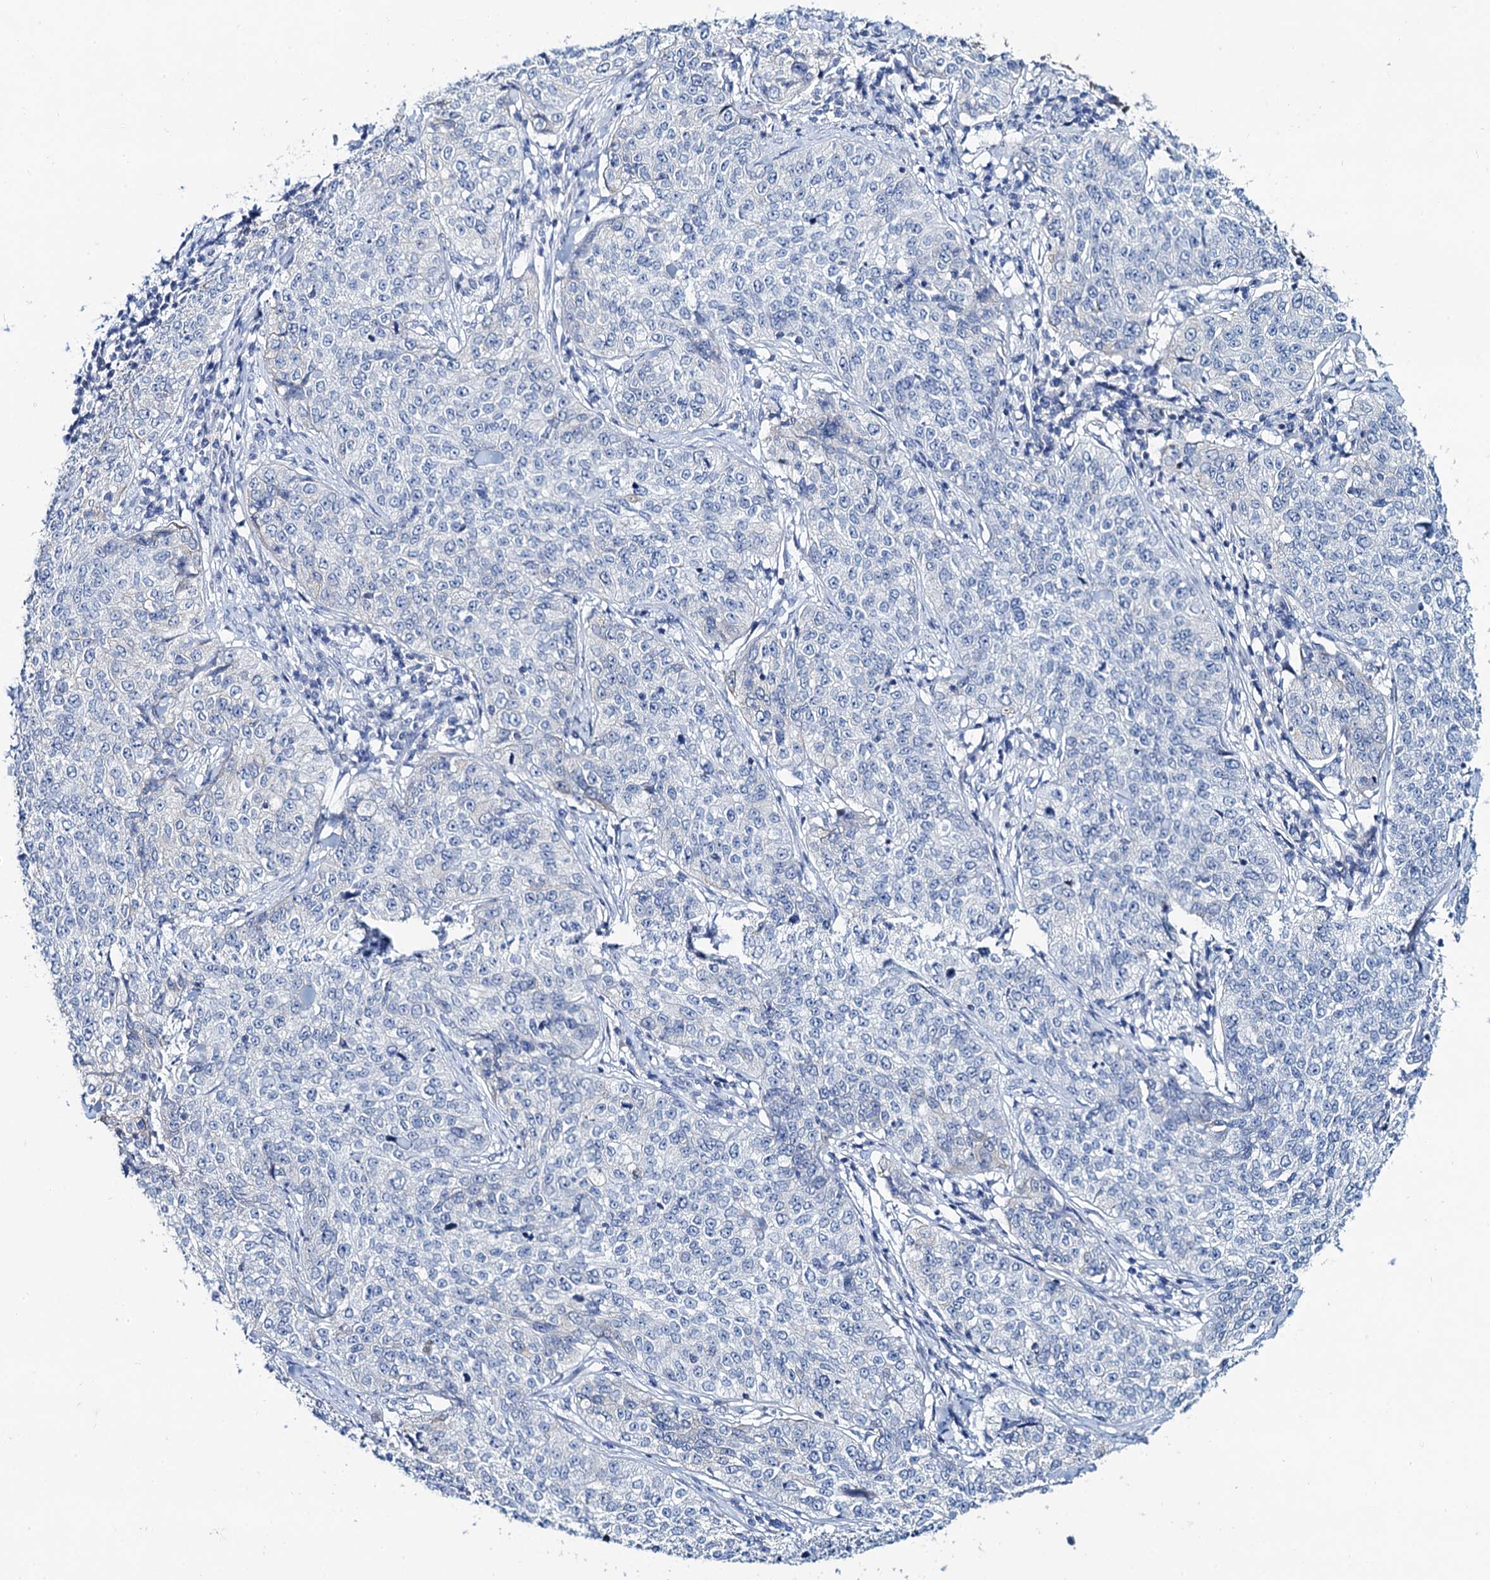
{"staining": {"intensity": "negative", "quantity": "none", "location": "none"}, "tissue": "cervical cancer", "cell_type": "Tumor cells", "image_type": "cancer", "snomed": [{"axis": "morphology", "description": "Squamous cell carcinoma, NOS"}, {"axis": "topography", "description": "Cervix"}], "caption": "High magnification brightfield microscopy of cervical cancer stained with DAB (brown) and counterstained with hematoxylin (blue): tumor cells show no significant staining.", "gene": "TOX3", "patient": {"sex": "female", "age": 35}}